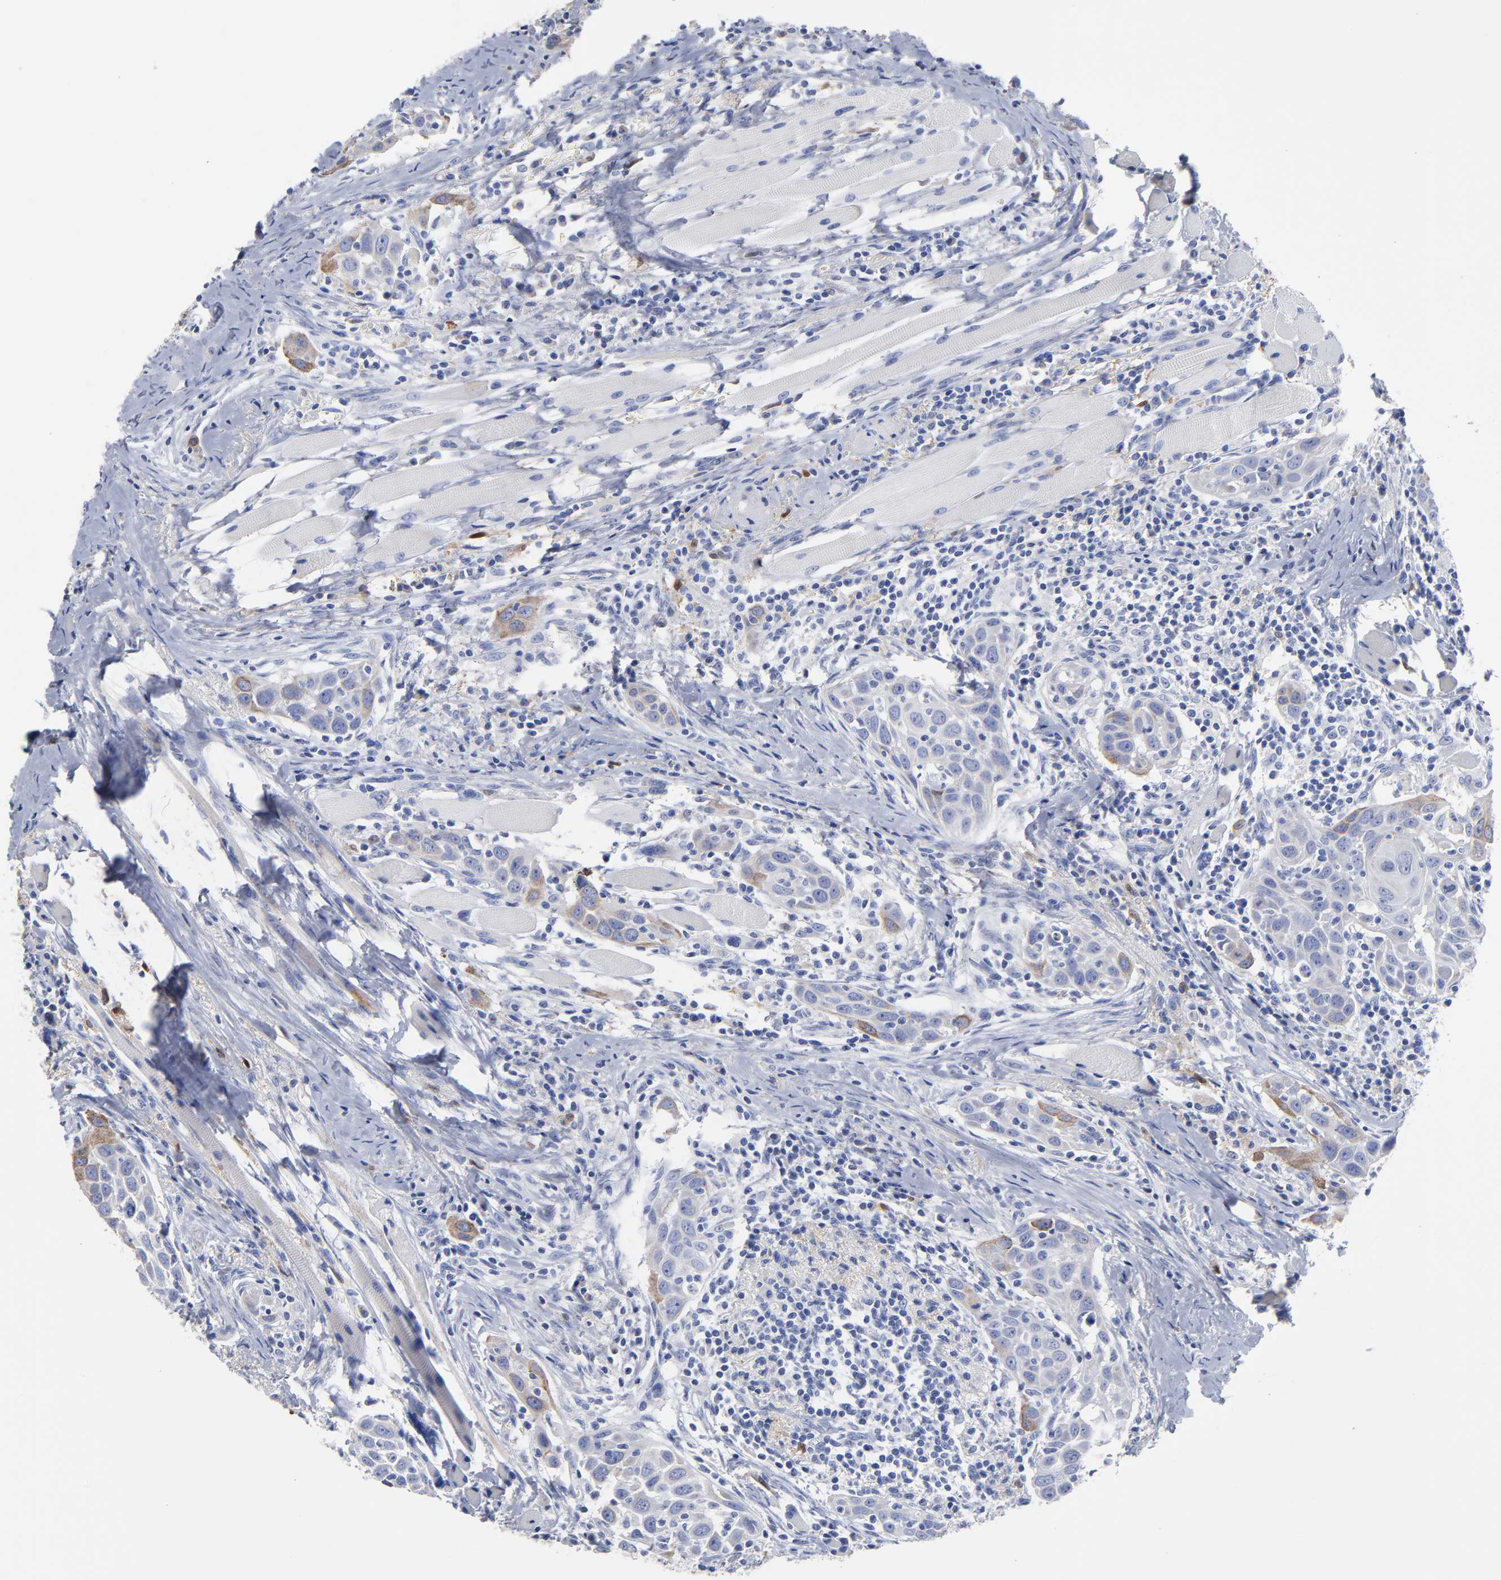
{"staining": {"intensity": "moderate", "quantity": ">75%", "location": "cytoplasmic/membranous"}, "tissue": "head and neck cancer", "cell_type": "Tumor cells", "image_type": "cancer", "snomed": [{"axis": "morphology", "description": "Squamous cell carcinoma, NOS"}, {"axis": "topography", "description": "Oral tissue"}, {"axis": "topography", "description": "Head-Neck"}], "caption": "High-magnification brightfield microscopy of squamous cell carcinoma (head and neck) stained with DAB (3,3'-diaminobenzidine) (brown) and counterstained with hematoxylin (blue). tumor cells exhibit moderate cytoplasmic/membranous expression is identified in approximately>75% of cells. The staining was performed using DAB (3,3'-diaminobenzidine), with brown indicating positive protein expression. Nuclei are stained blue with hematoxylin.", "gene": "PTP4A1", "patient": {"sex": "female", "age": 50}}